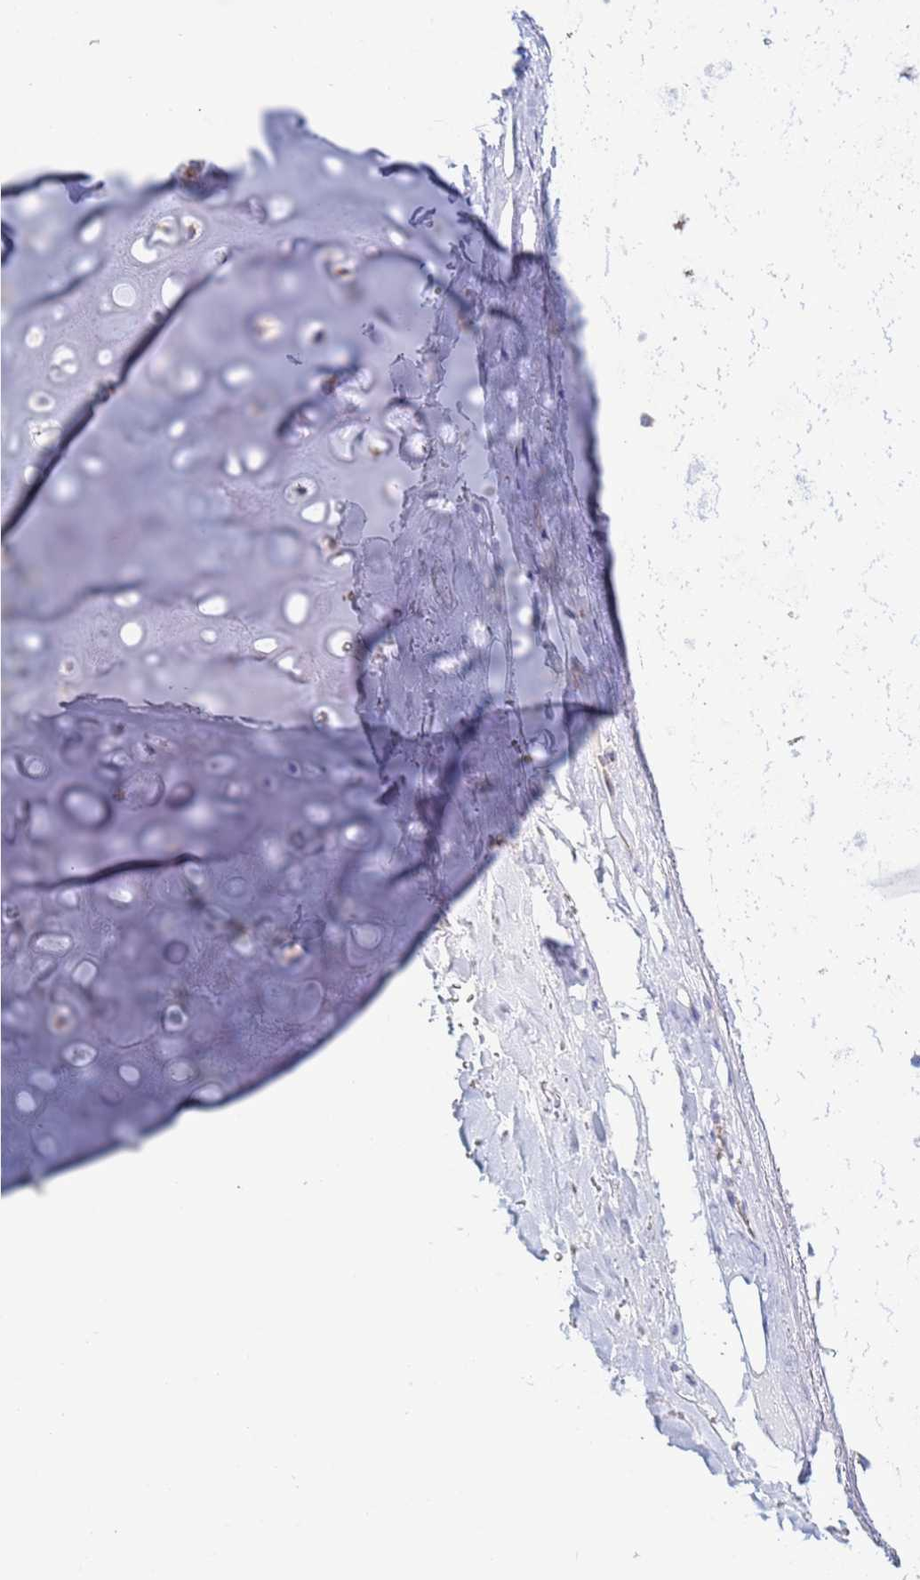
{"staining": {"intensity": "moderate", "quantity": "25%-75%", "location": "cytoplasmic/membranous"}, "tissue": "adipose tissue", "cell_type": "Adipocytes", "image_type": "normal", "snomed": [{"axis": "morphology", "description": "Normal tissue, NOS"}, {"axis": "topography", "description": "Cartilage tissue"}], "caption": "IHC (DAB) staining of unremarkable human adipose tissue shows moderate cytoplasmic/membranous protein expression in about 25%-75% of adipocytes.", "gene": "COQ4", "patient": {"sex": "male", "age": 66}}